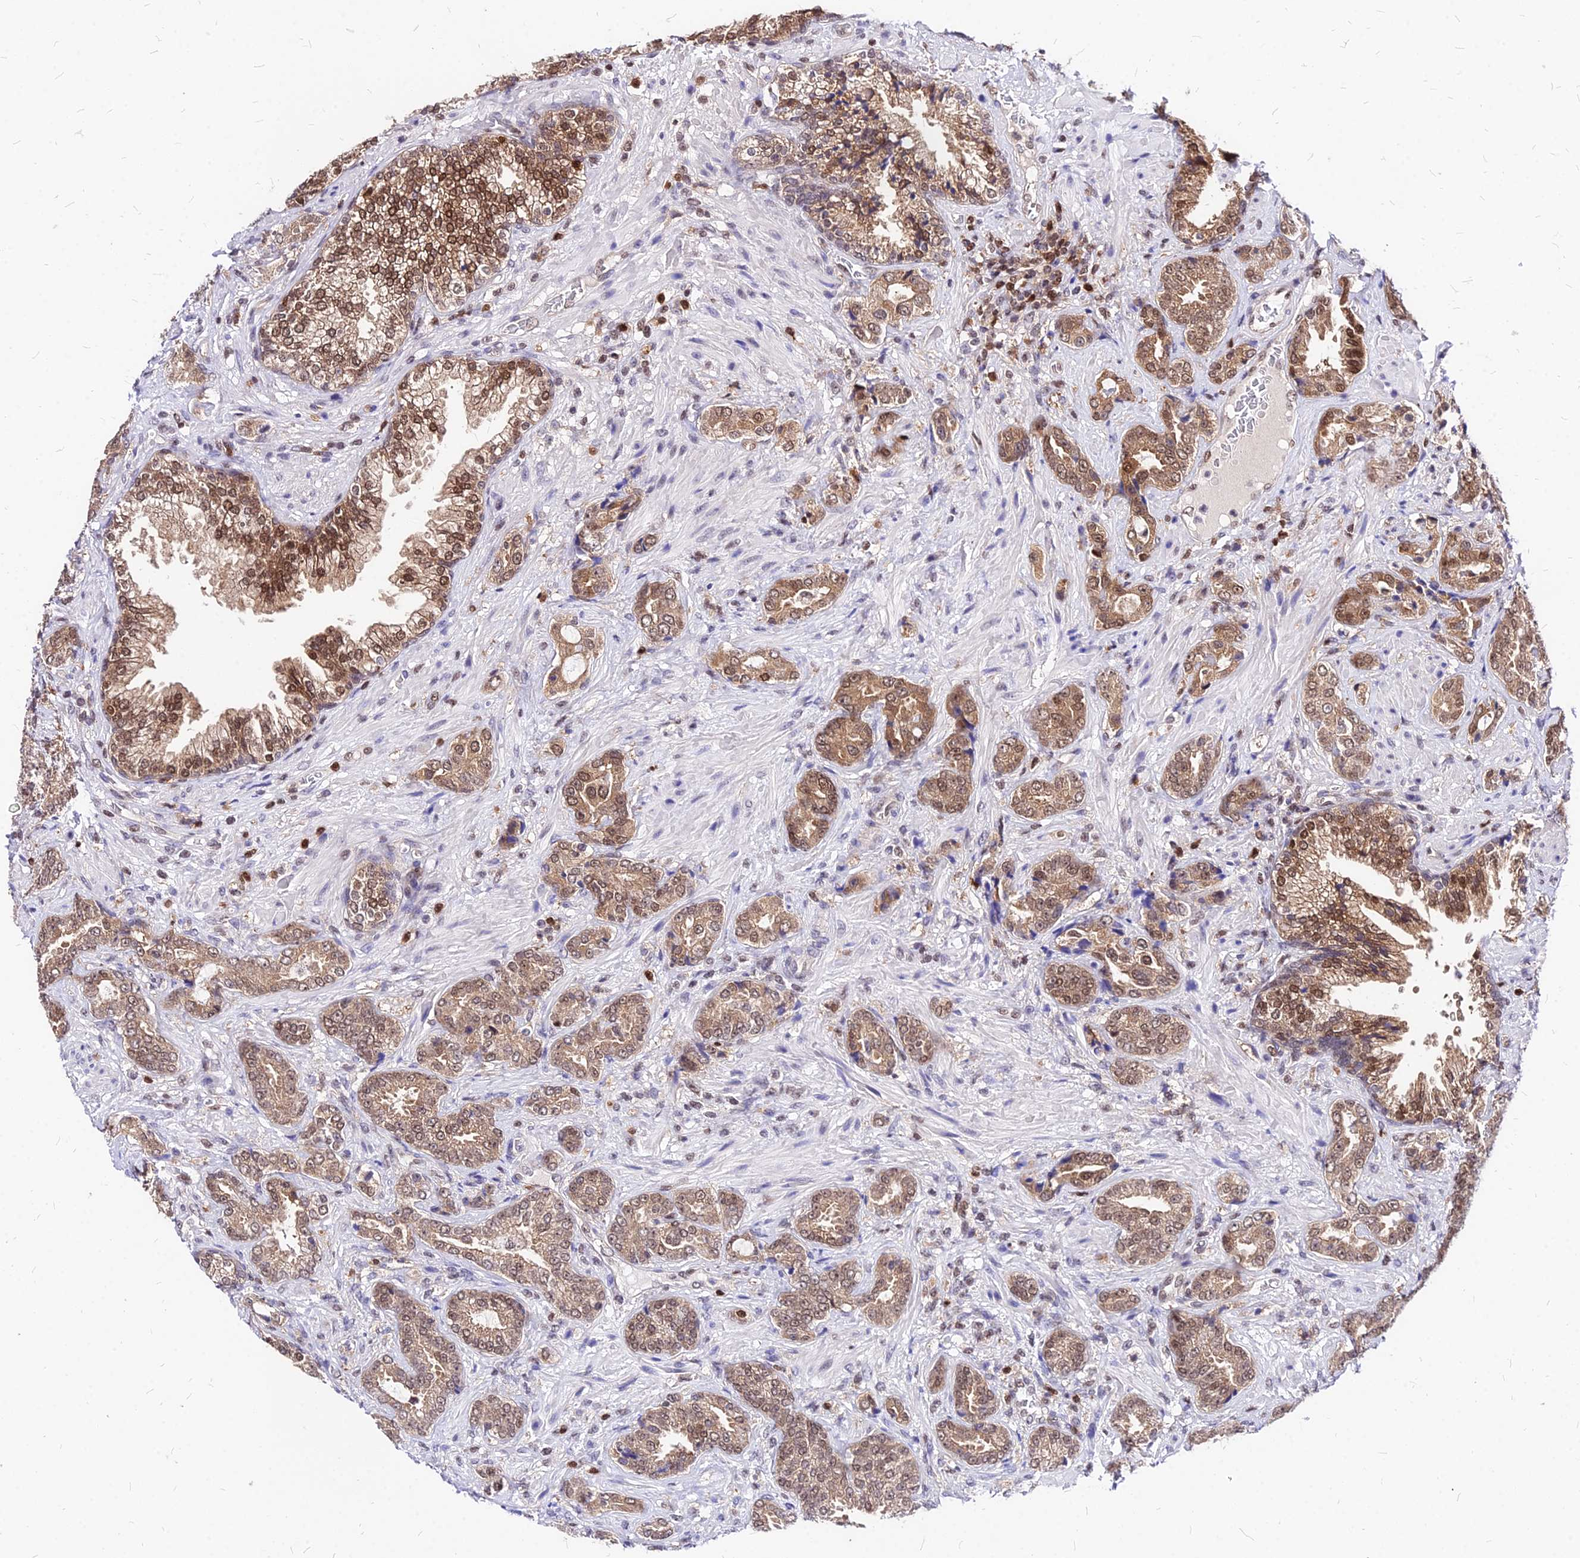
{"staining": {"intensity": "moderate", "quantity": "25%-75%", "location": "cytoplasmic/membranous,nuclear"}, "tissue": "prostate cancer", "cell_type": "Tumor cells", "image_type": "cancer", "snomed": [{"axis": "morphology", "description": "Adenocarcinoma, High grade"}, {"axis": "topography", "description": "Prostate"}], "caption": "This histopathology image shows immunohistochemistry (IHC) staining of prostate cancer (adenocarcinoma (high-grade)), with medium moderate cytoplasmic/membranous and nuclear positivity in approximately 25%-75% of tumor cells.", "gene": "PAXX", "patient": {"sex": "male", "age": 71}}